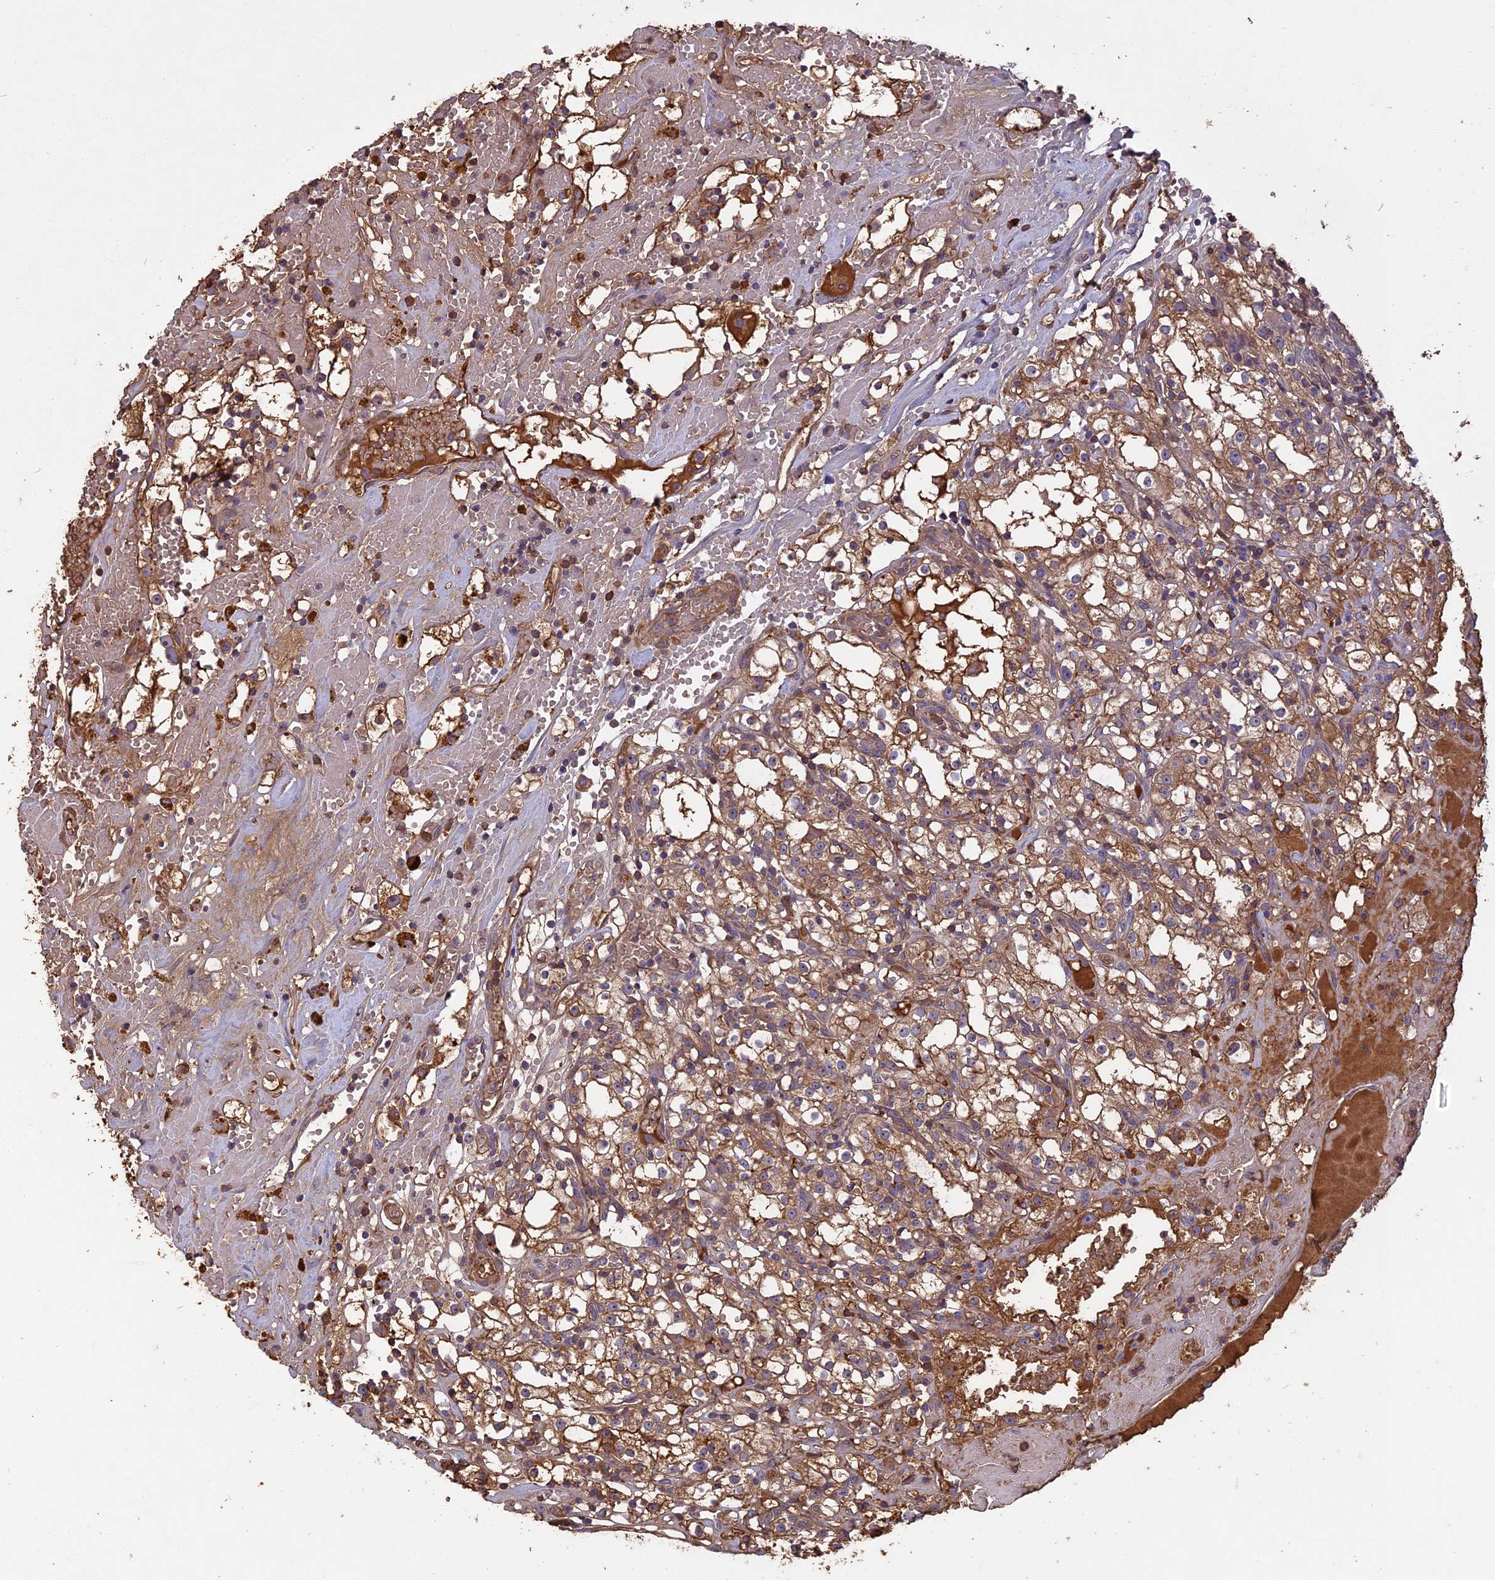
{"staining": {"intensity": "moderate", "quantity": ">75%", "location": "cytoplasmic/membranous"}, "tissue": "renal cancer", "cell_type": "Tumor cells", "image_type": "cancer", "snomed": [{"axis": "morphology", "description": "Adenocarcinoma, NOS"}, {"axis": "topography", "description": "Kidney"}], "caption": "Immunohistochemical staining of human renal cancer demonstrates medium levels of moderate cytoplasmic/membranous protein positivity in about >75% of tumor cells. The staining was performed using DAB to visualize the protein expression in brown, while the nuclei were stained in blue with hematoxylin (Magnification: 20x).", "gene": "ERMAP", "patient": {"sex": "male", "age": 56}}